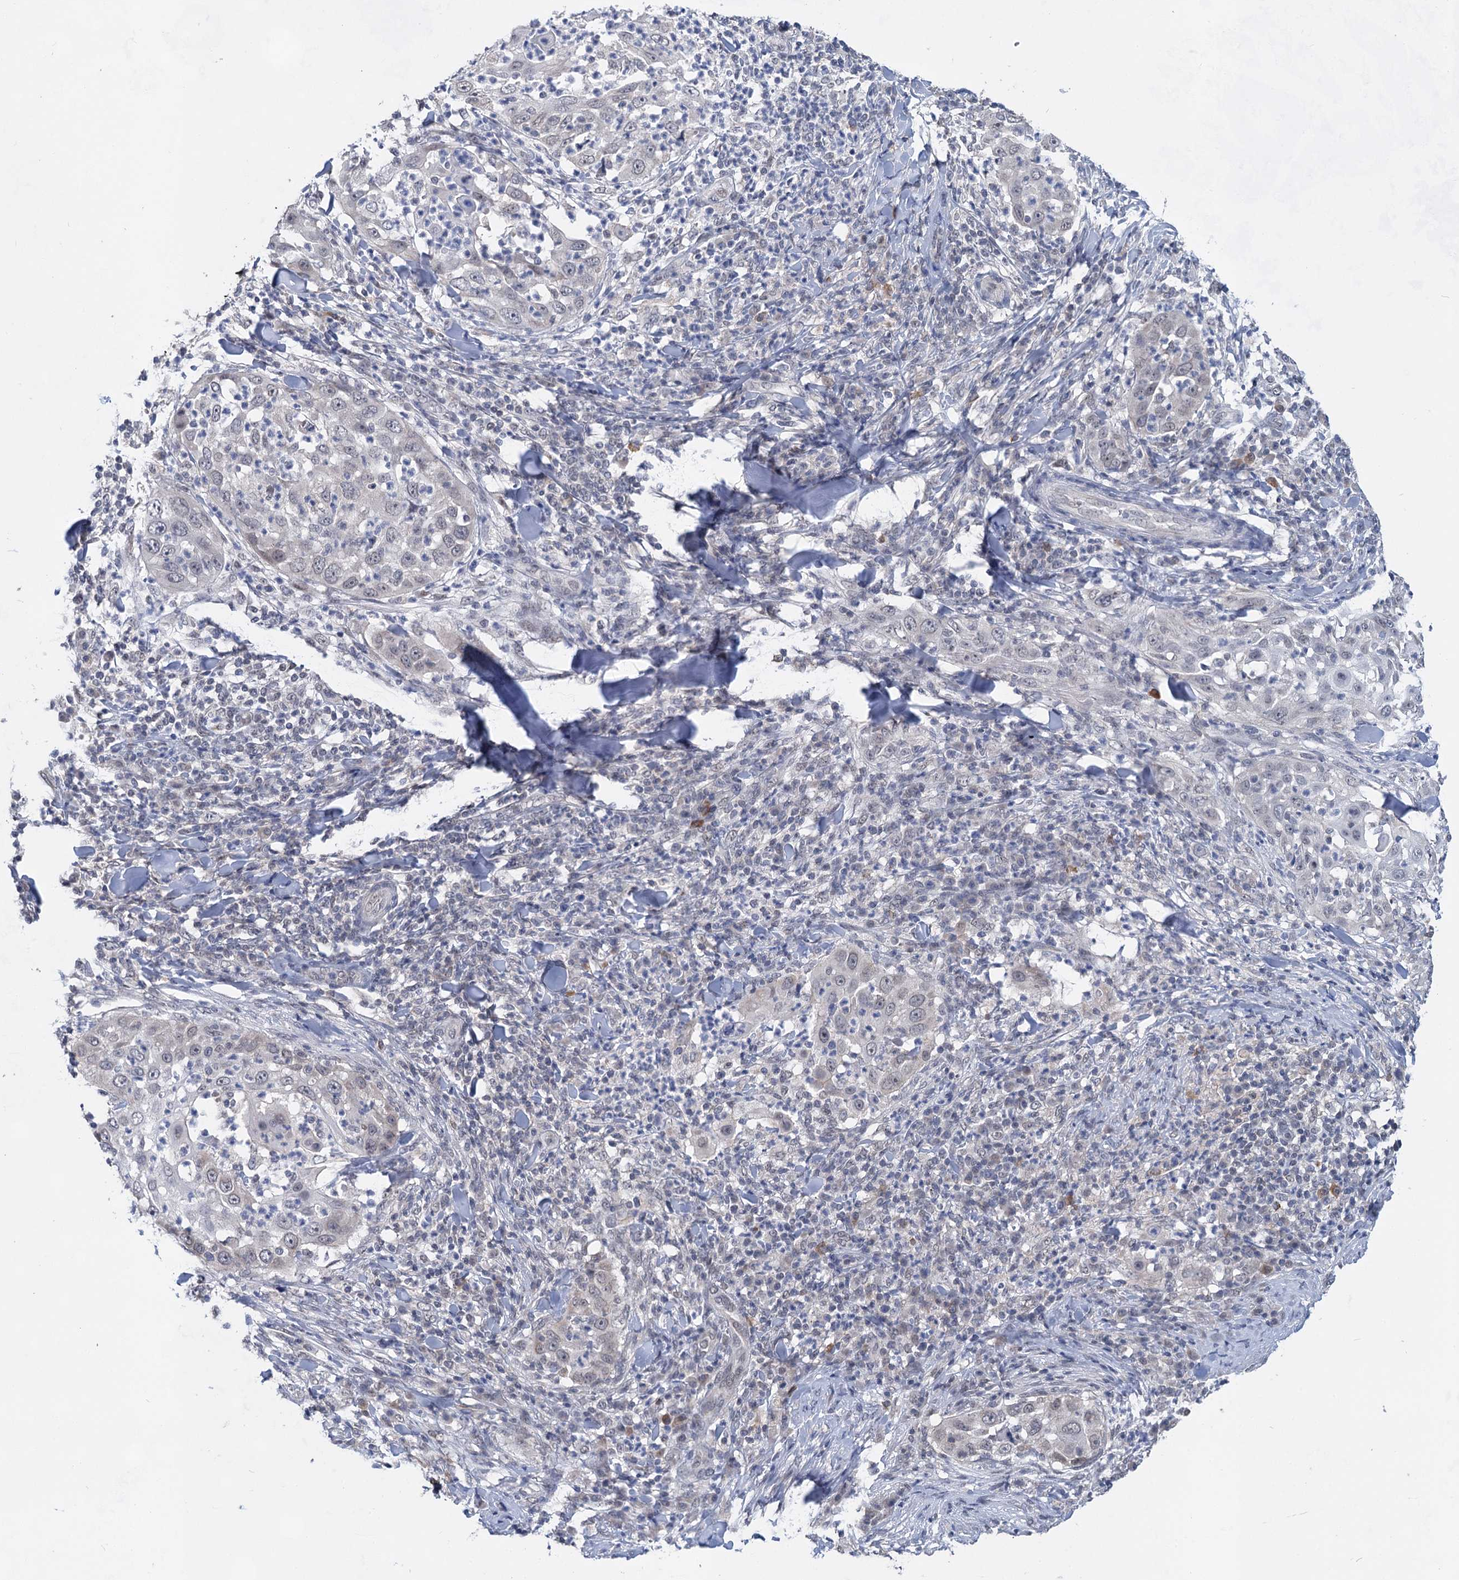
{"staining": {"intensity": "negative", "quantity": "none", "location": "none"}, "tissue": "skin cancer", "cell_type": "Tumor cells", "image_type": "cancer", "snomed": [{"axis": "morphology", "description": "Squamous cell carcinoma, NOS"}, {"axis": "topography", "description": "Skin"}], "caption": "This is an immunohistochemistry (IHC) histopathology image of skin cancer (squamous cell carcinoma). There is no staining in tumor cells.", "gene": "TTC17", "patient": {"sex": "female", "age": 44}}